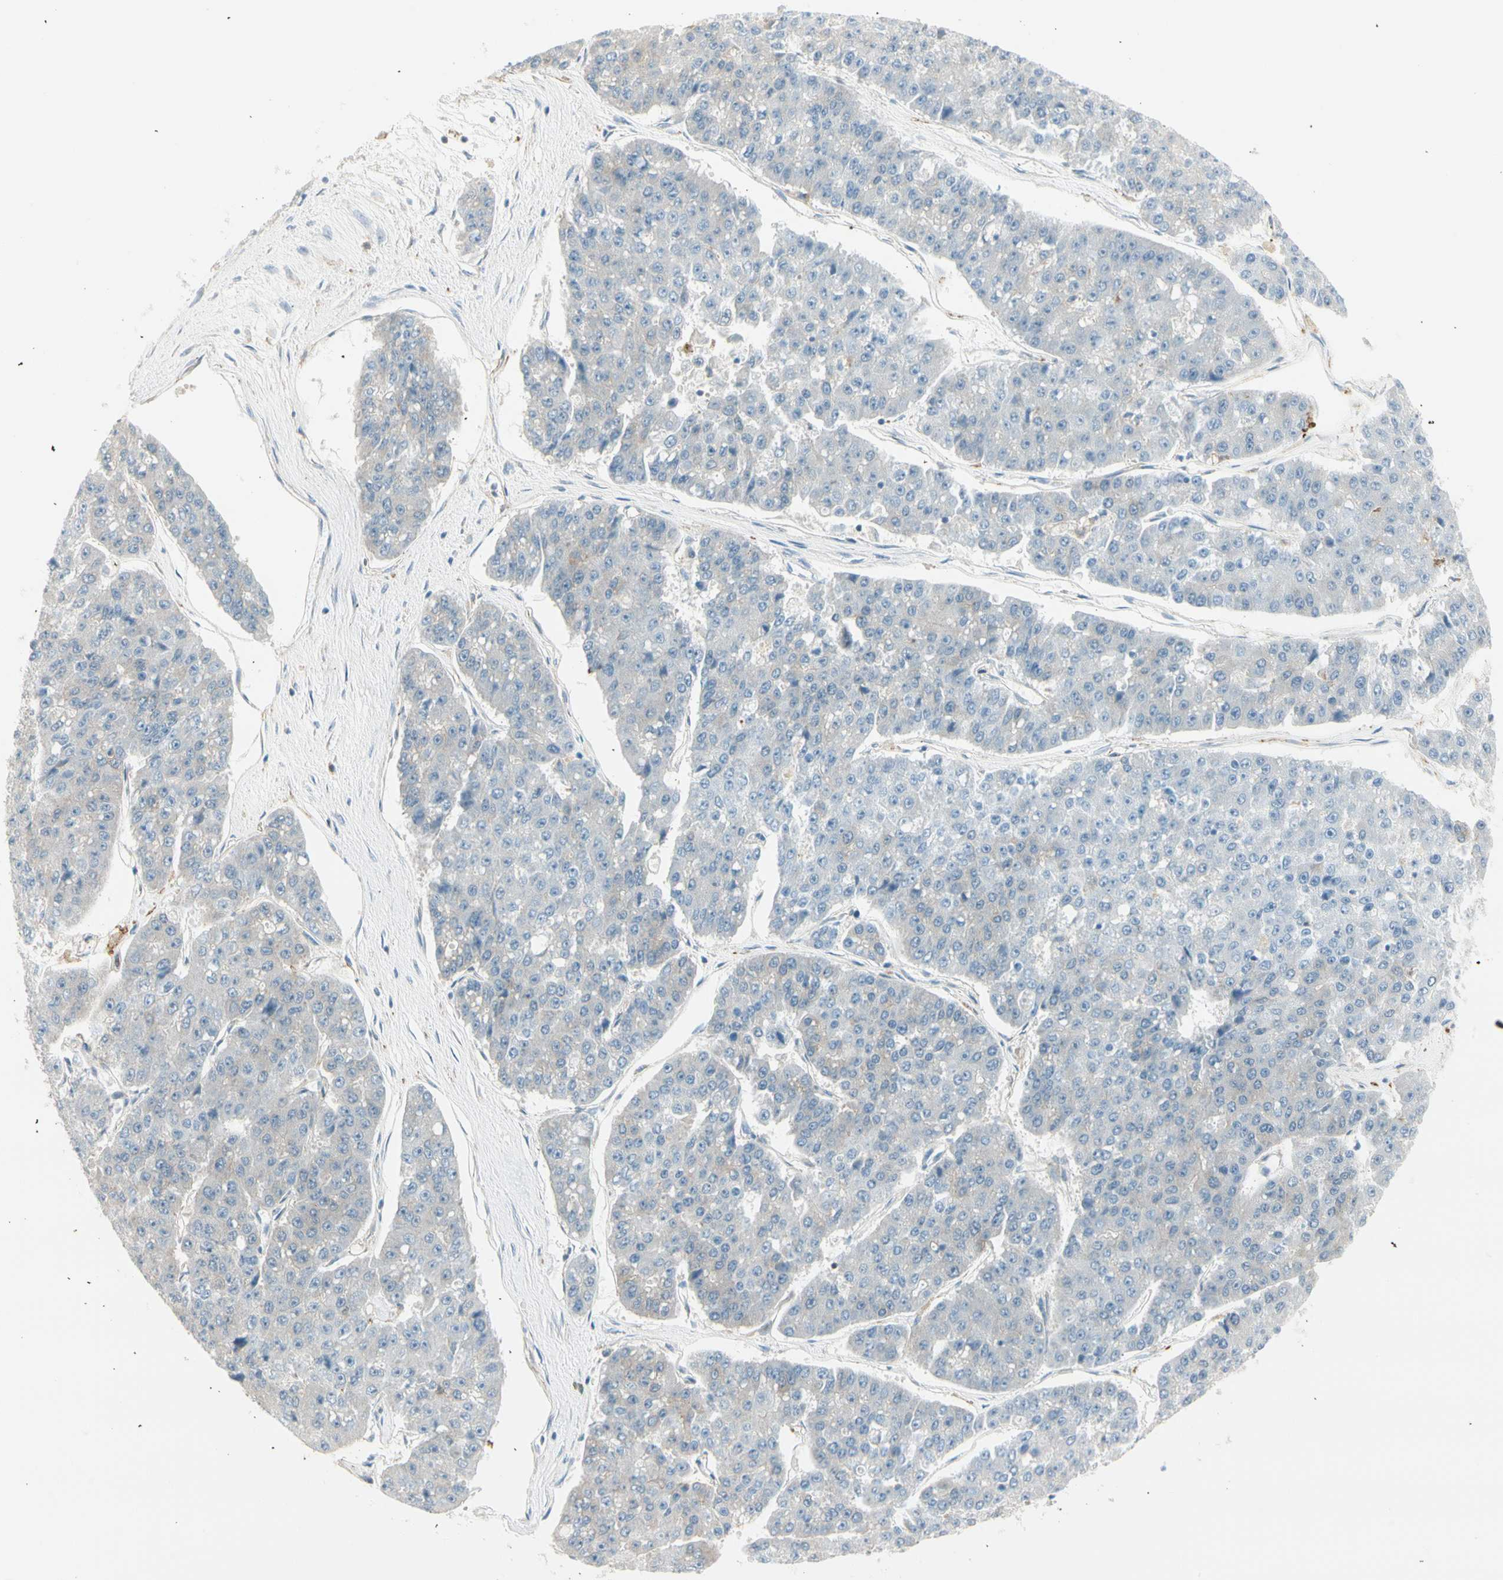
{"staining": {"intensity": "negative", "quantity": "none", "location": "none"}, "tissue": "pancreatic cancer", "cell_type": "Tumor cells", "image_type": "cancer", "snomed": [{"axis": "morphology", "description": "Adenocarcinoma, NOS"}, {"axis": "topography", "description": "Pancreas"}], "caption": "Immunohistochemistry (IHC) image of human adenocarcinoma (pancreatic) stained for a protein (brown), which shows no staining in tumor cells. (Immunohistochemistry (IHC), brightfield microscopy, high magnification).", "gene": "AGFG1", "patient": {"sex": "male", "age": 50}}